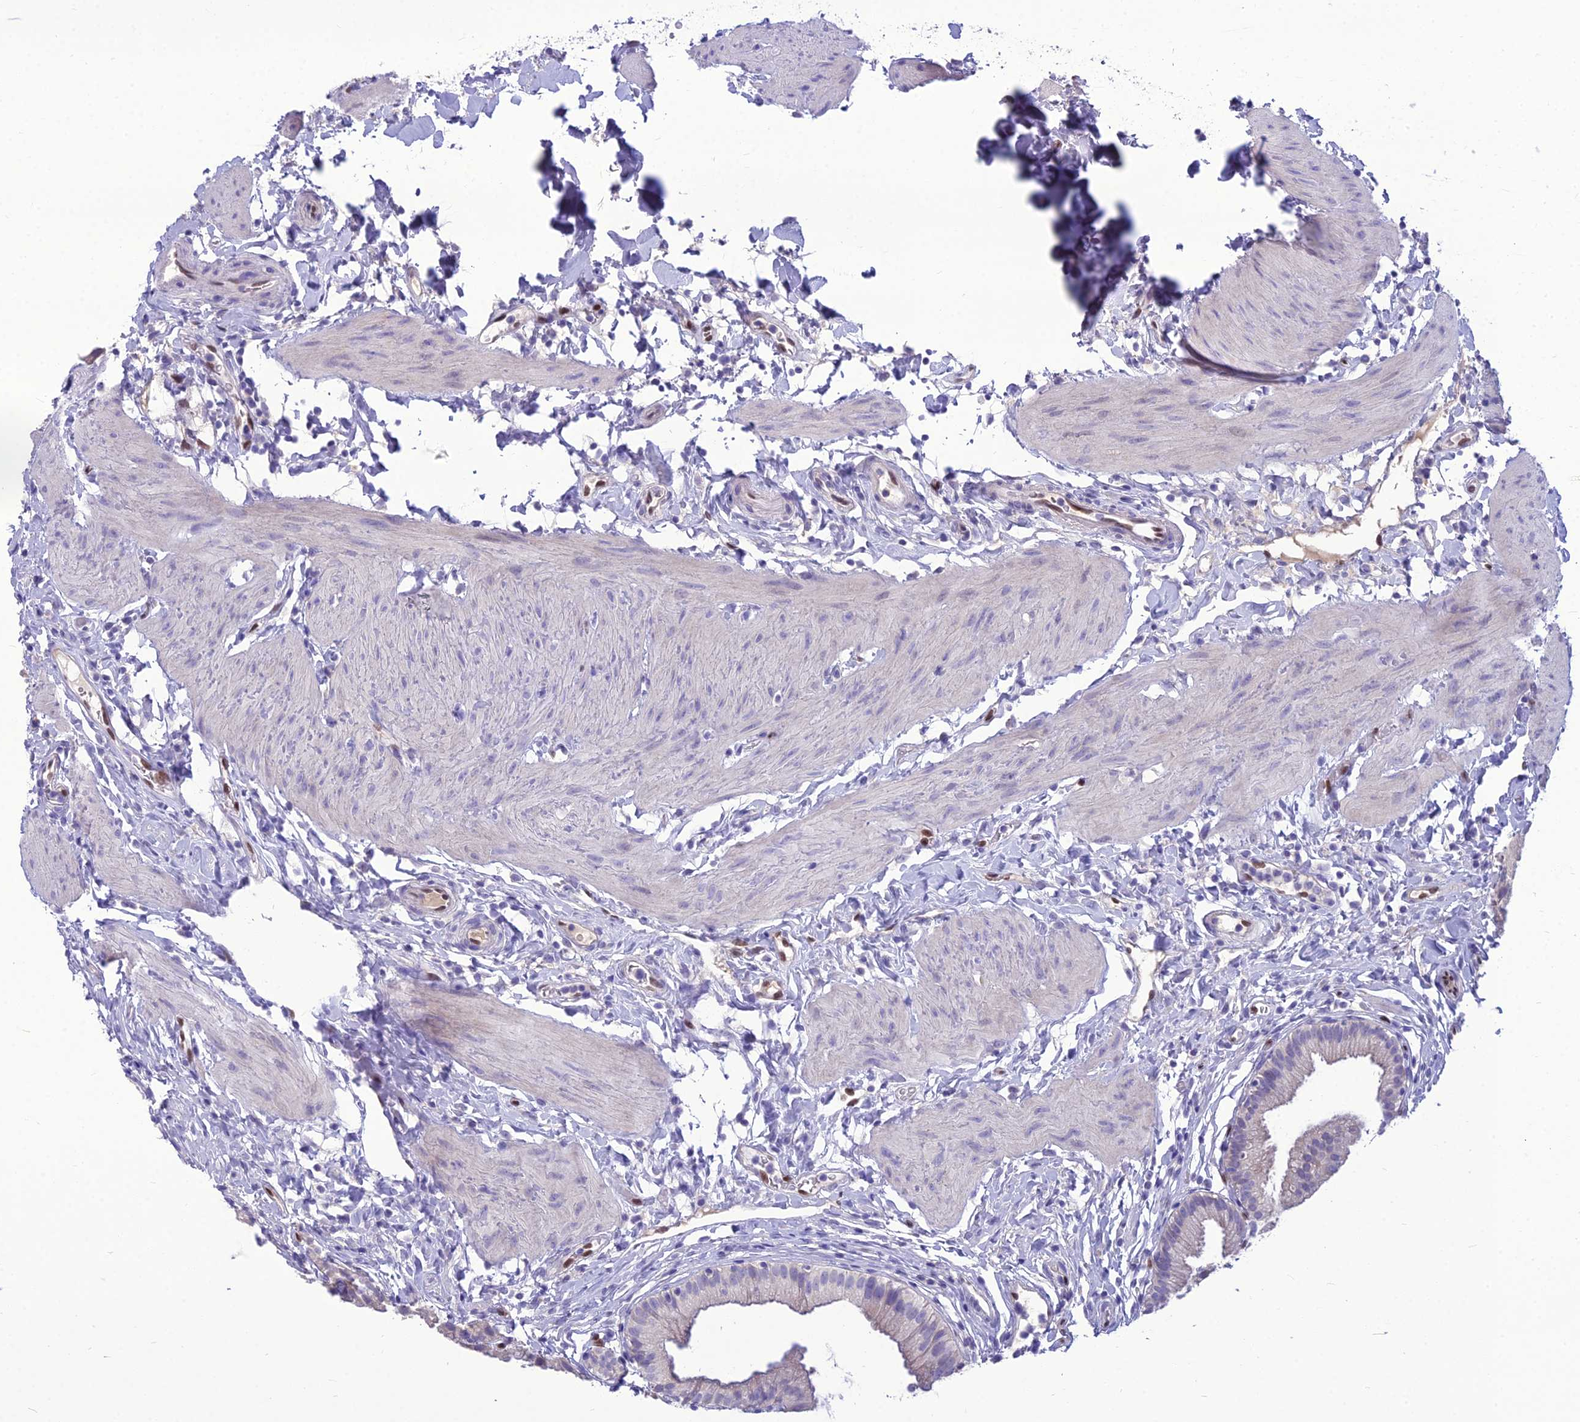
{"staining": {"intensity": "negative", "quantity": "none", "location": "none"}, "tissue": "gallbladder", "cell_type": "Glandular cells", "image_type": "normal", "snomed": [{"axis": "morphology", "description": "Normal tissue, NOS"}, {"axis": "topography", "description": "Gallbladder"}], "caption": "A micrograph of gallbladder stained for a protein demonstrates no brown staining in glandular cells. (DAB IHC with hematoxylin counter stain).", "gene": "NOVA2", "patient": {"sex": "female", "age": 46}}